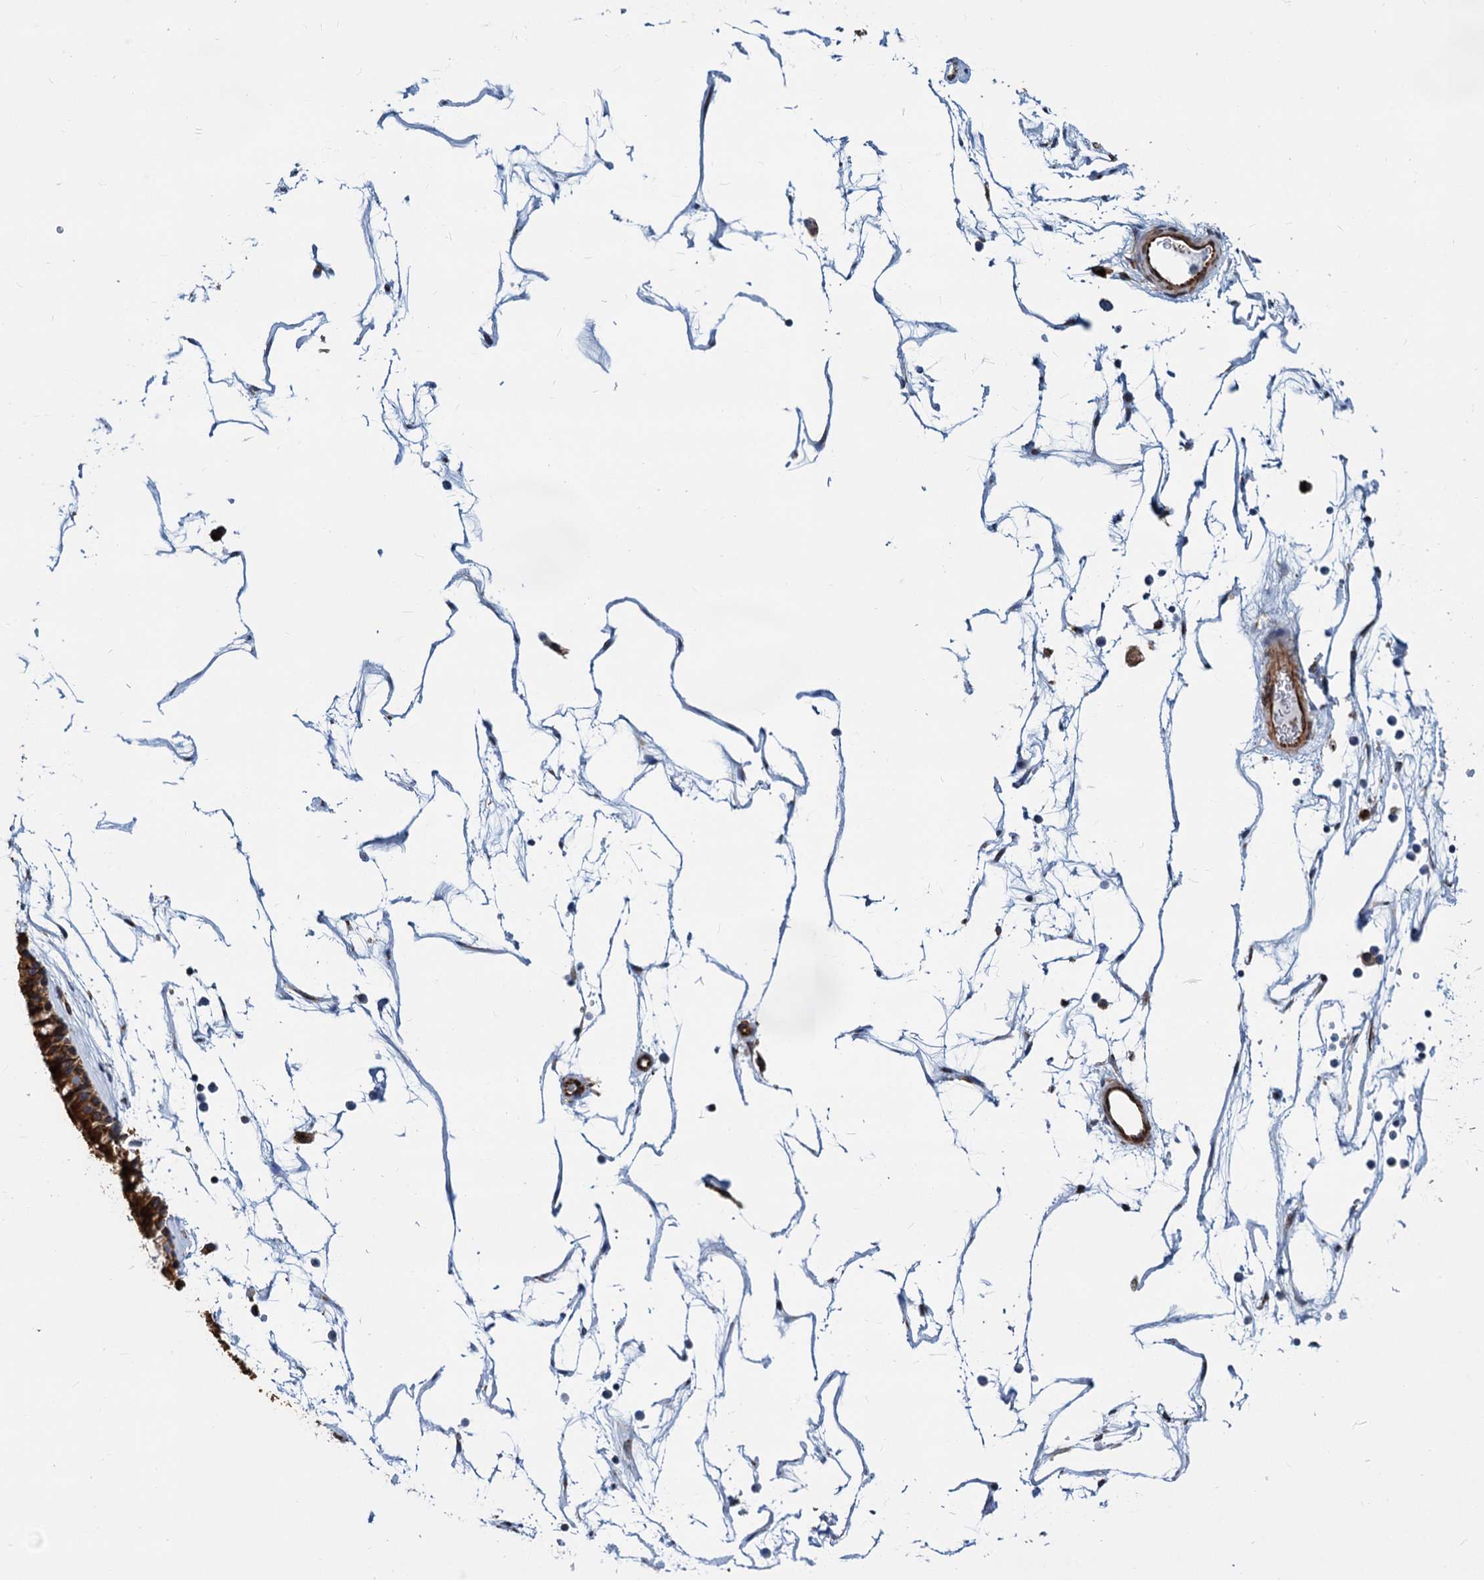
{"staining": {"intensity": "strong", "quantity": ">75%", "location": "cytoplasmic/membranous"}, "tissue": "nasopharynx", "cell_type": "Respiratory epithelial cells", "image_type": "normal", "snomed": [{"axis": "morphology", "description": "Normal tissue, NOS"}, {"axis": "topography", "description": "Nasopharynx"}], "caption": "A high amount of strong cytoplasmic/membranous staining is seen in about >75% of respiratory epithelial cells in normal nasopharynx.", "gene": "PSEN1", "patient": {"sex": "male", "age": 64}}